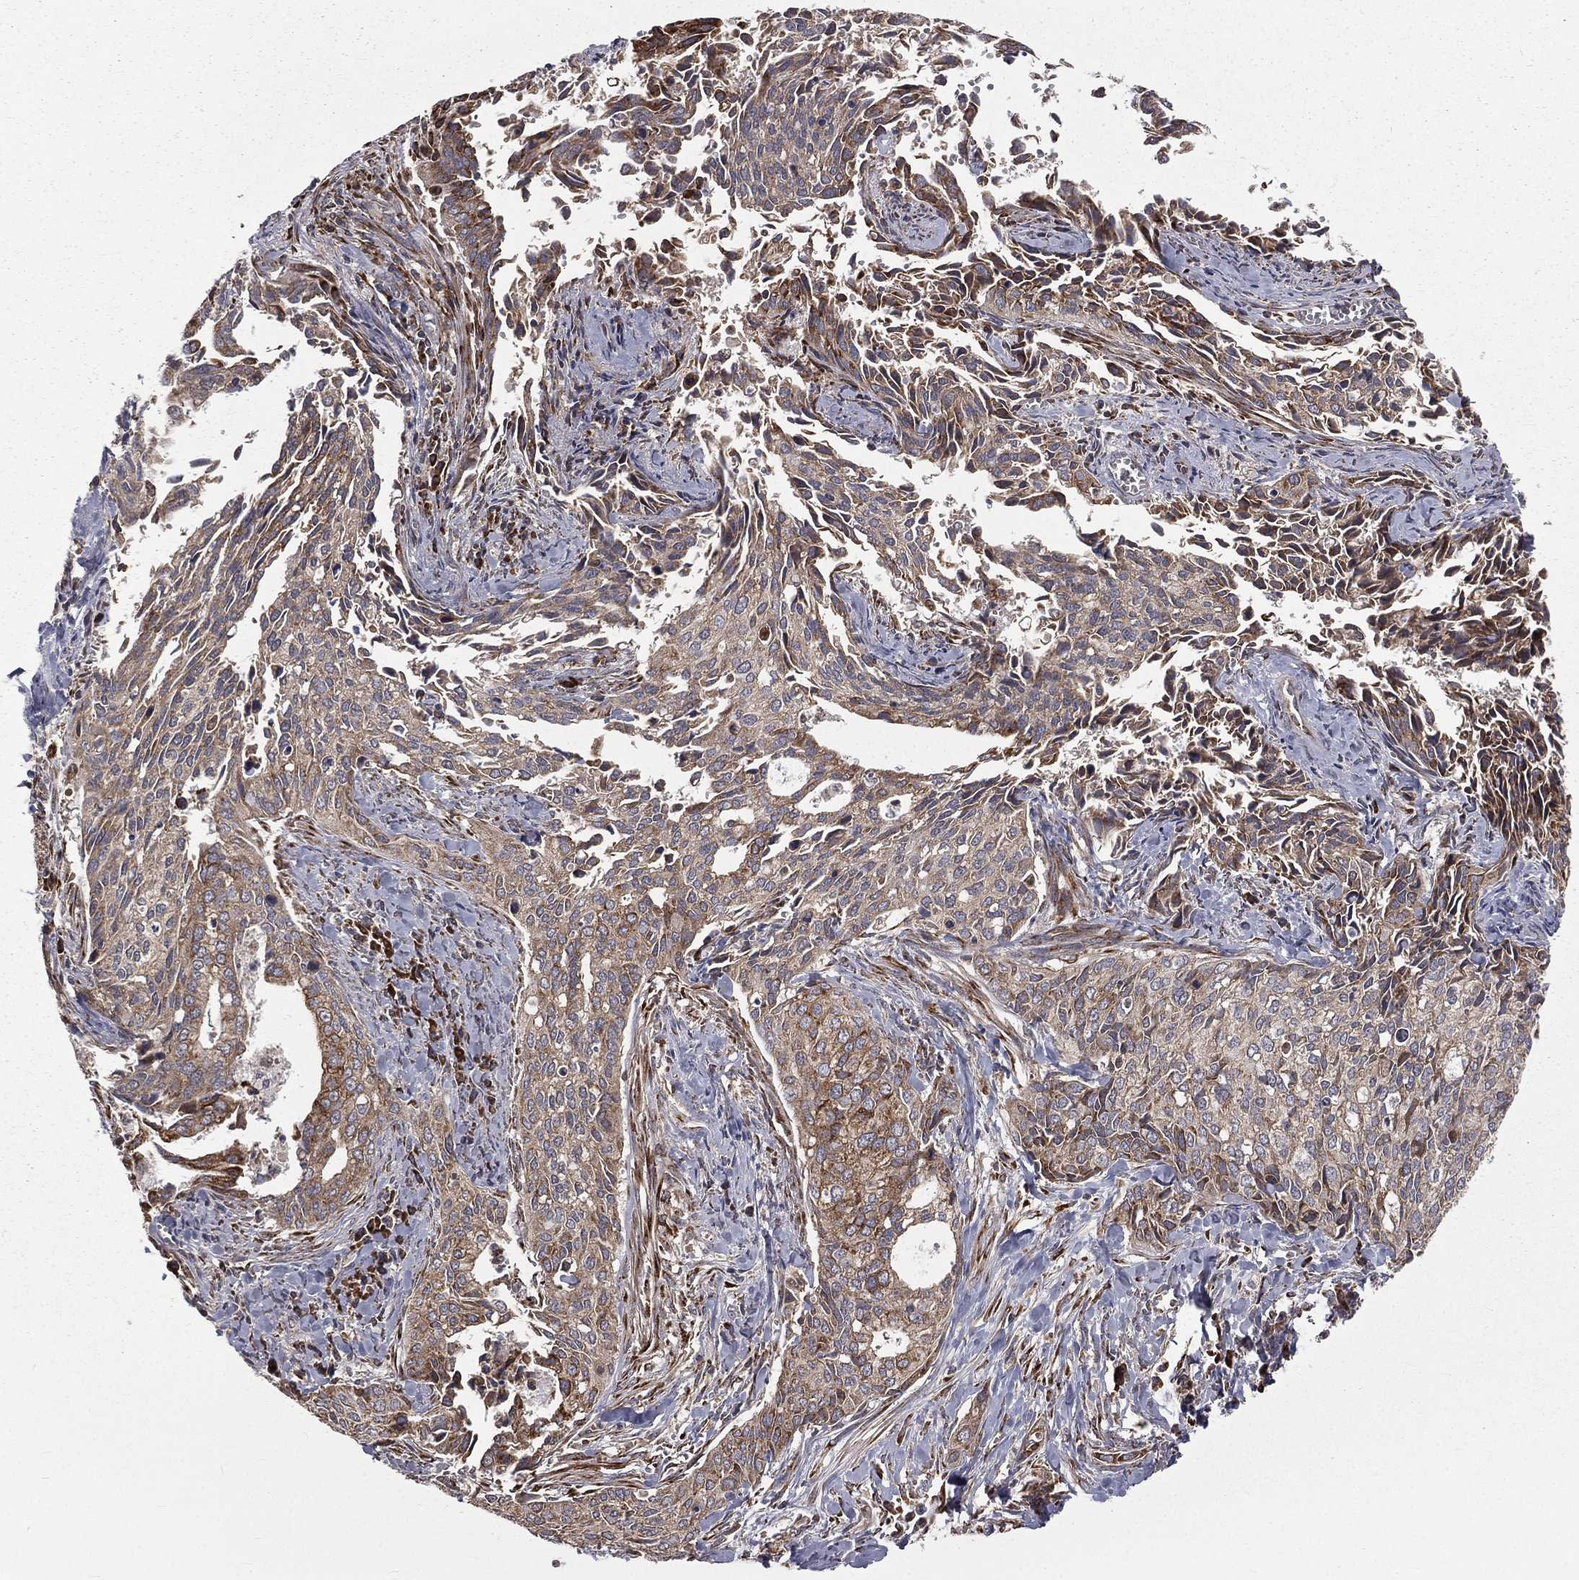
{"staining": {"intensity": "moderate", "quantity": "25%-75%", "location": "cytoplasmic/membranous"}, "tissue": "cervical cancer", "cell_type": "Tumor cells", "image_type": "cancer", "snomed": [{"axis": "morphology", "description": "Squamous cell carcinoma, NOS"}, {"axis": "topography", "description": "Cervix"}], "caption": "DAB immunohistochemical staining of human cervical squamous cell carcinoma reveals moderate cytoplasmic/membranous protein positivity in approximately 25%-75% of tumor cells.", "gene": "OLFML1", "patient": {"sex": "female", "age": 29}}